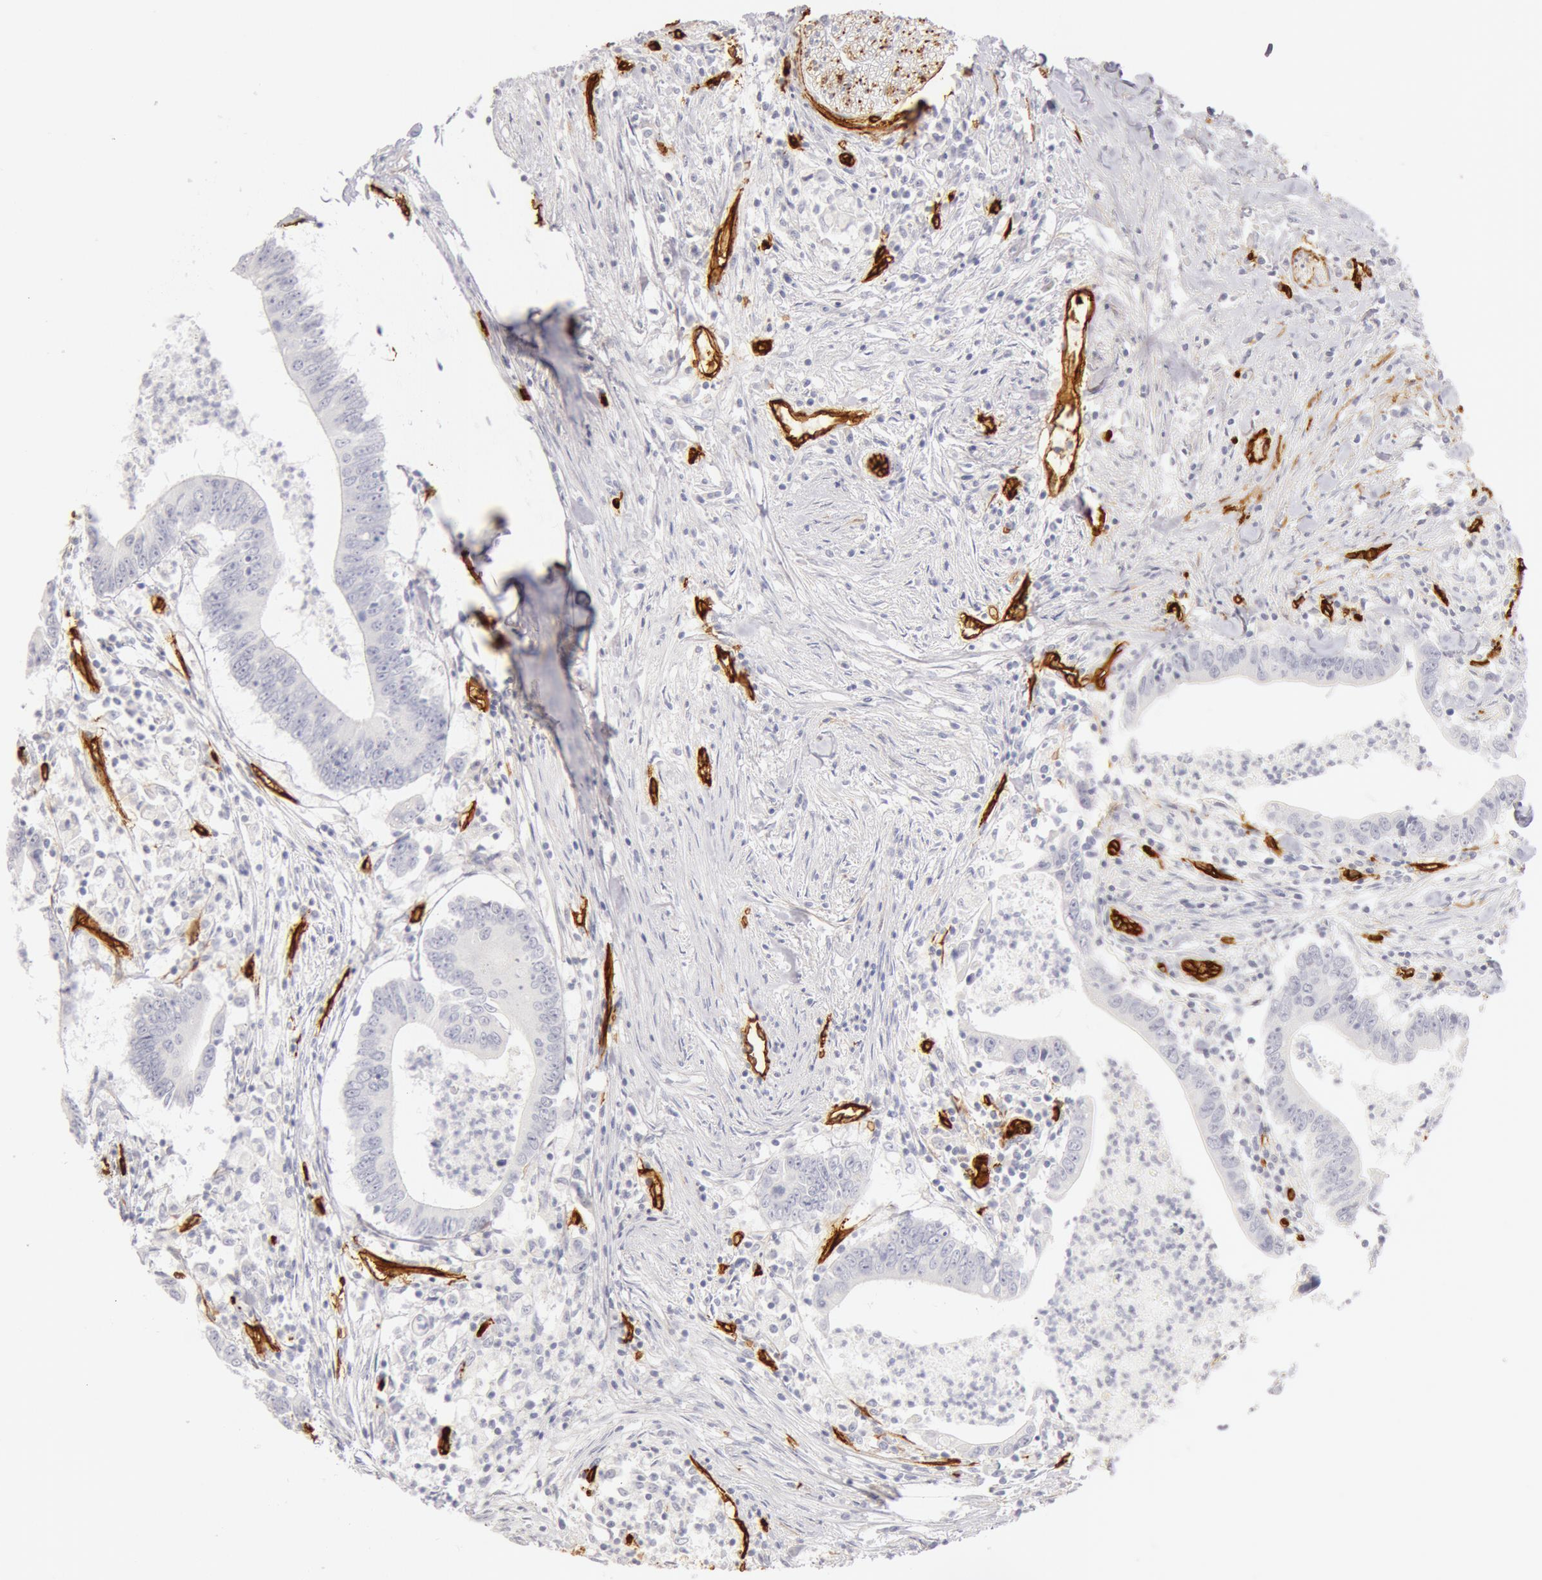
{"staining": {"intensity": "negative", "quantity": "none", "location": "none"}, "tissue": "colorectal cancer", "cell_type": "Tumor cells", "image_type": "cancer", "snomed": [{"axis": "morphology", "description": "Adenocarcinoma, NOS"}, {"axis": "topography", "description": "Colon"}], "caption": "Immunohistochemistry photomicrograph of colorectal cancer (adenocarcinoma) stained for a protein (brown), which shows no positivity in tumor cells.", "gene": "AQP1", "patient": {"sex": "male", "age": 55}}